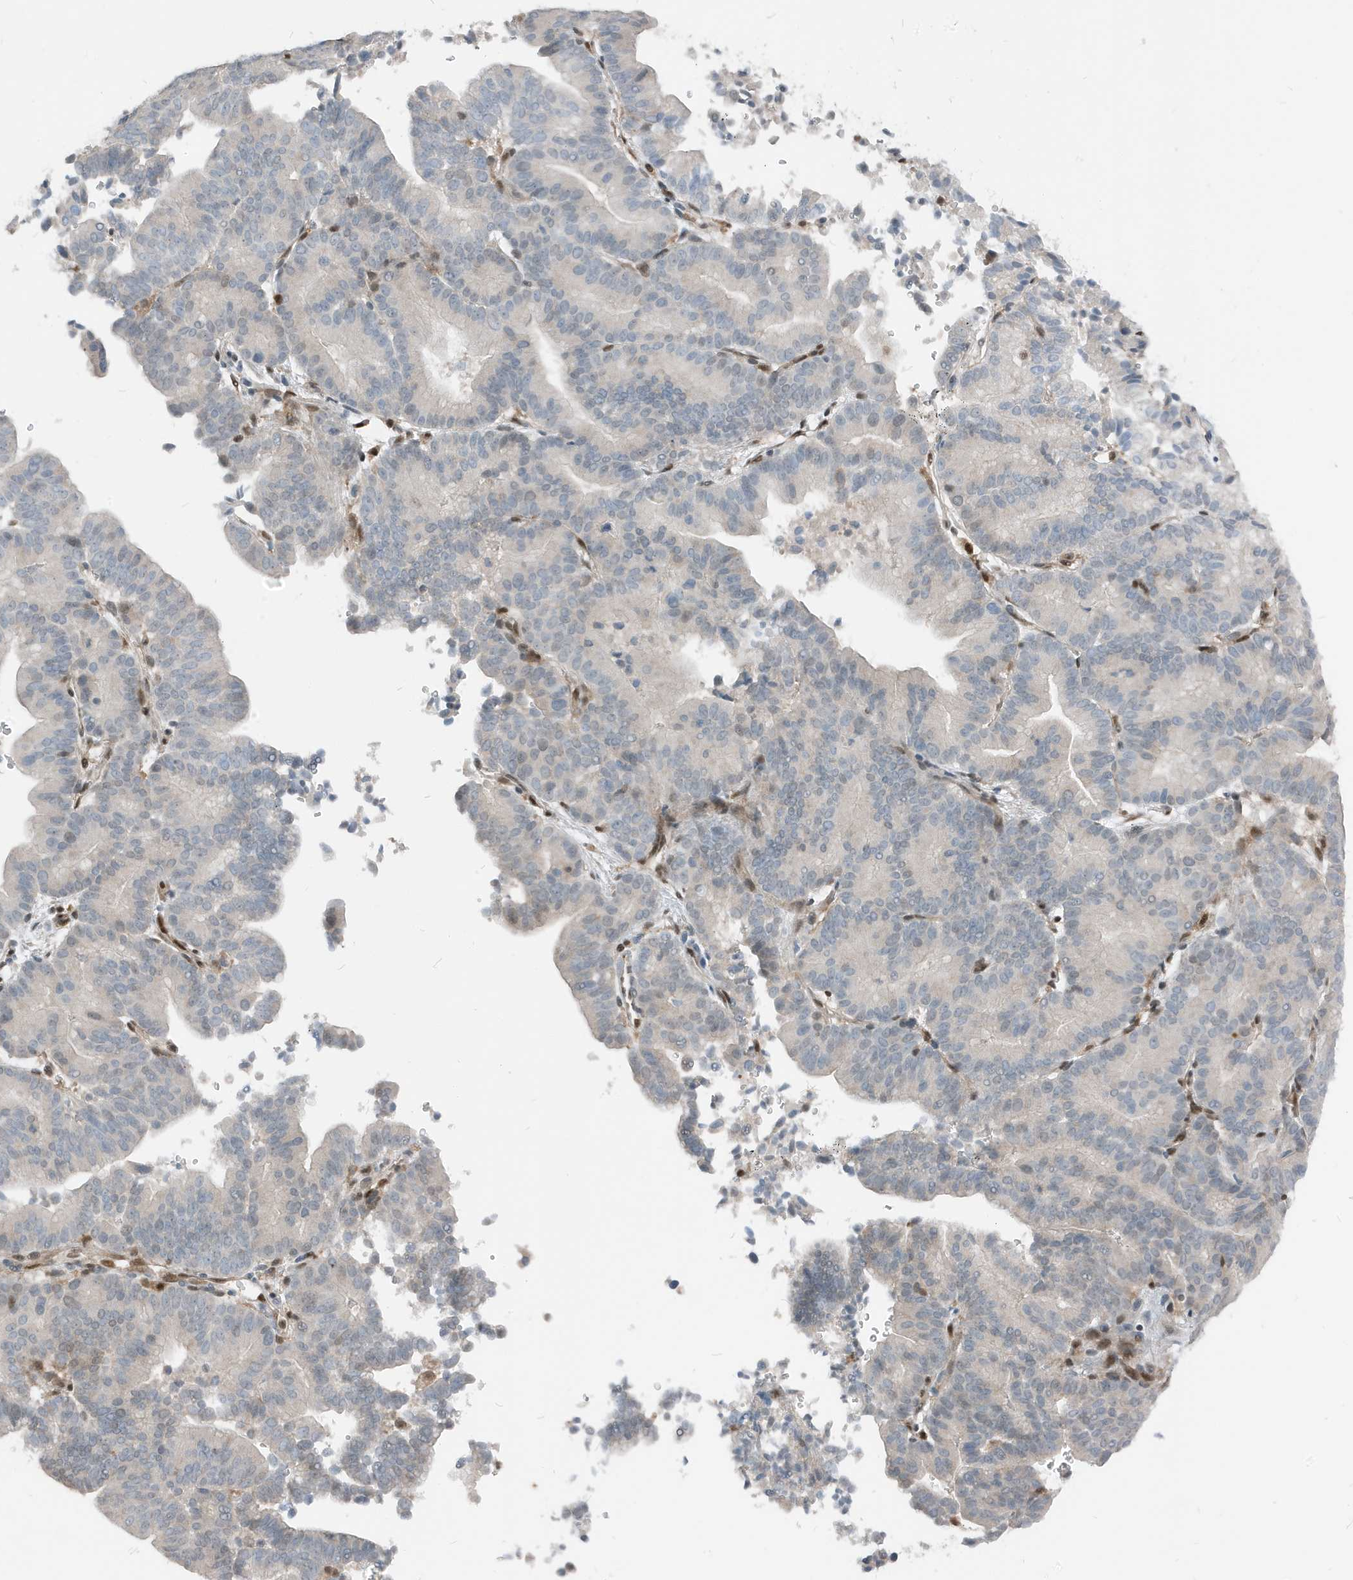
{"staining": {"intensity": "negative", "quantity": "none", "location": "none"}, "tissue": "liver cancer", "cell_type": "Tumor cells", "image_type": "cancer", "snomed": [{"axis": "morphology", "description": "Cholangiocarcinoma"}, {"axis": "topography", "description": "Liver"}], "caption": "A high-resolution image shows IHC staining of liver cholangiocarcinoma, which exhibits no significant expression in tumor cells.", "gene": "NCOA7", "patient": {"sex": "female", "age": 75}}